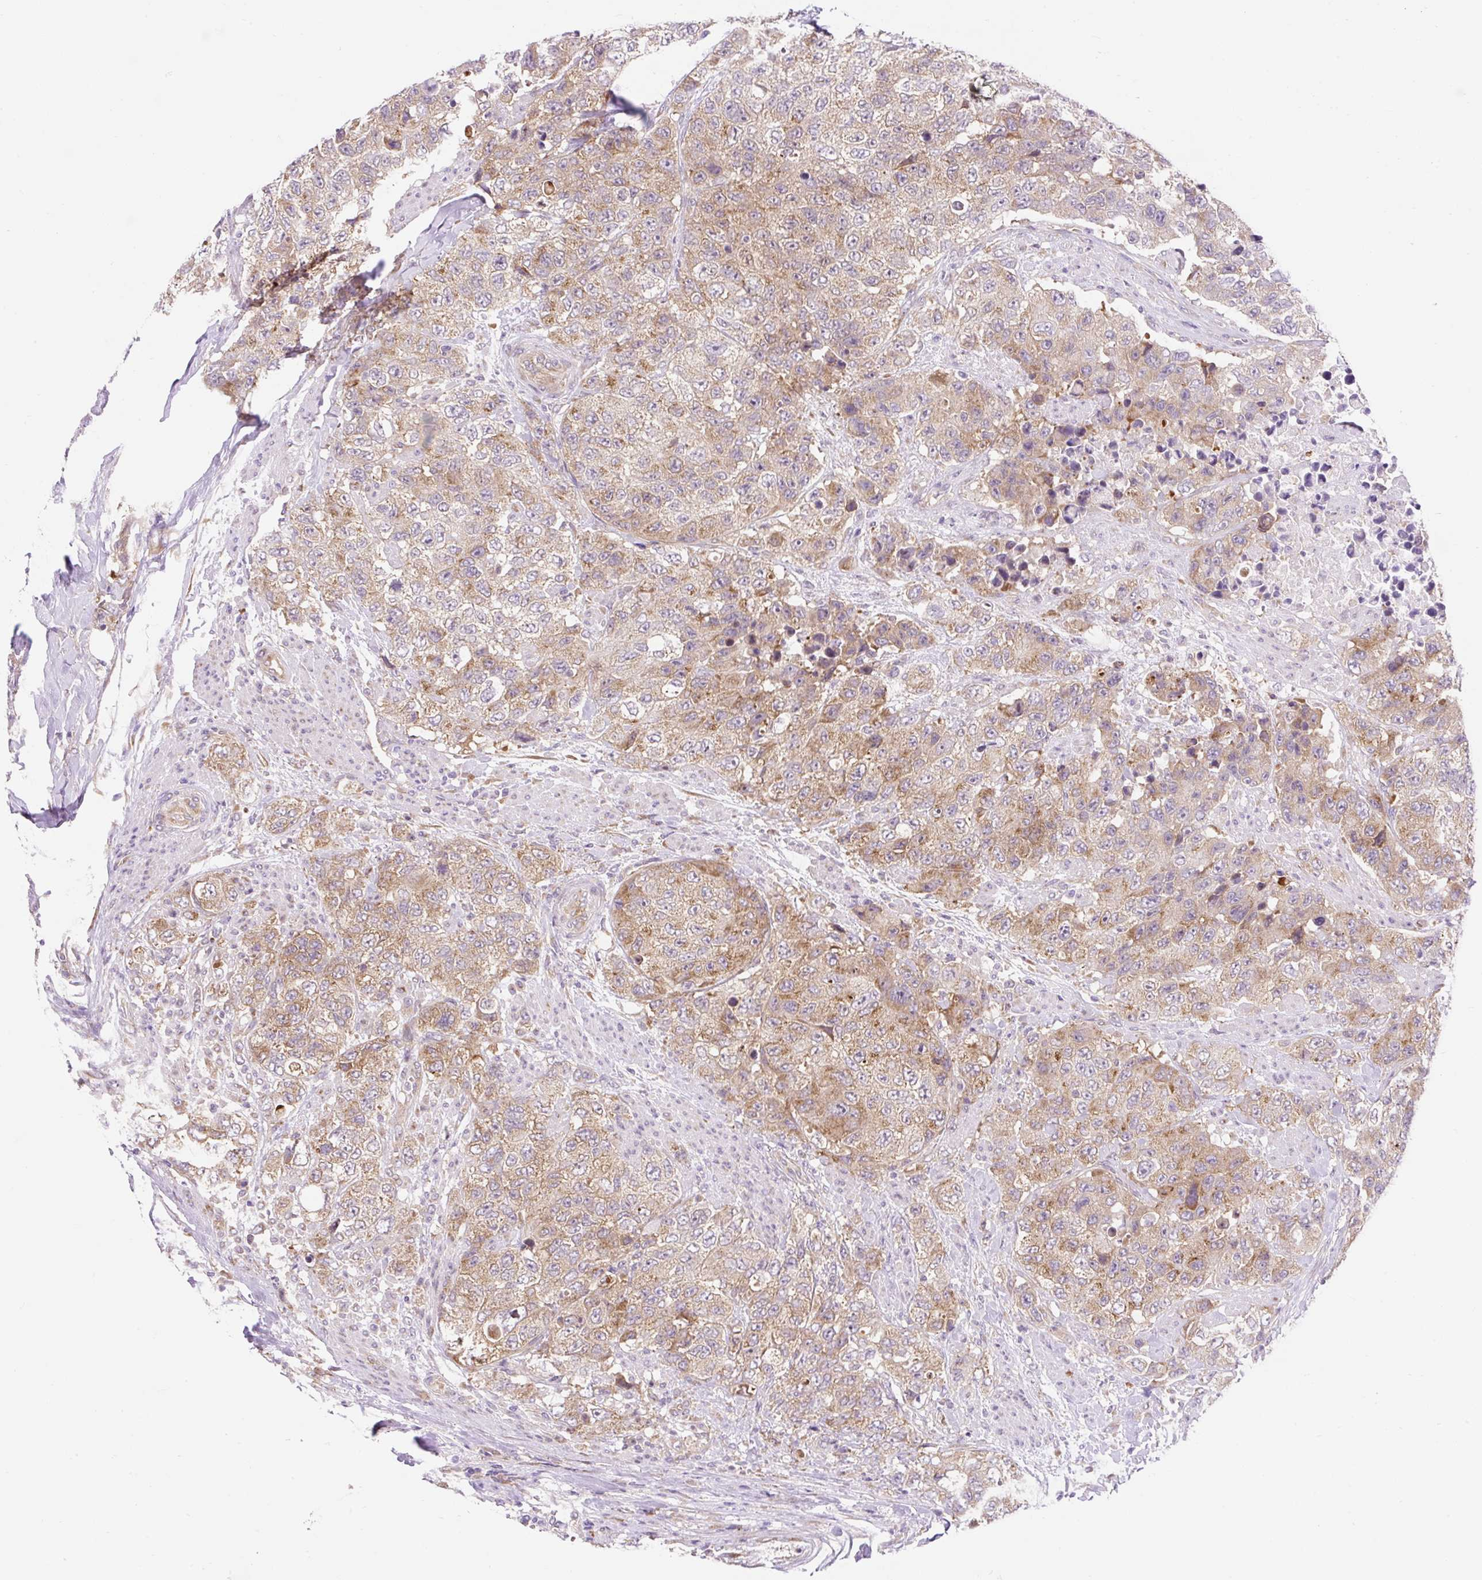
{"staining": {"intensity": "moderate", "quantity": ">75%", "location": "cytoplasmic/membranous"}, "tissue": "urothelial cancer", "cell_type": "Tumor cells", "image_type": "cancer", "snomed": [{"axis": "morphology", "description": "Urothelial carcinoma, High grade"}, {"axis": "topography", "description": "Urinary bladder"}], "caption": "Immunohistochemistry (IHC) (DAB (3,3'-diaminobenzidine)) staining of human urothelial cancer exhibits moderate cytoplasmic/membranous protein staining in about >75% of tumor cells.", "gene": "GPR45", "patient": {"sex": "female", "age": 78}}